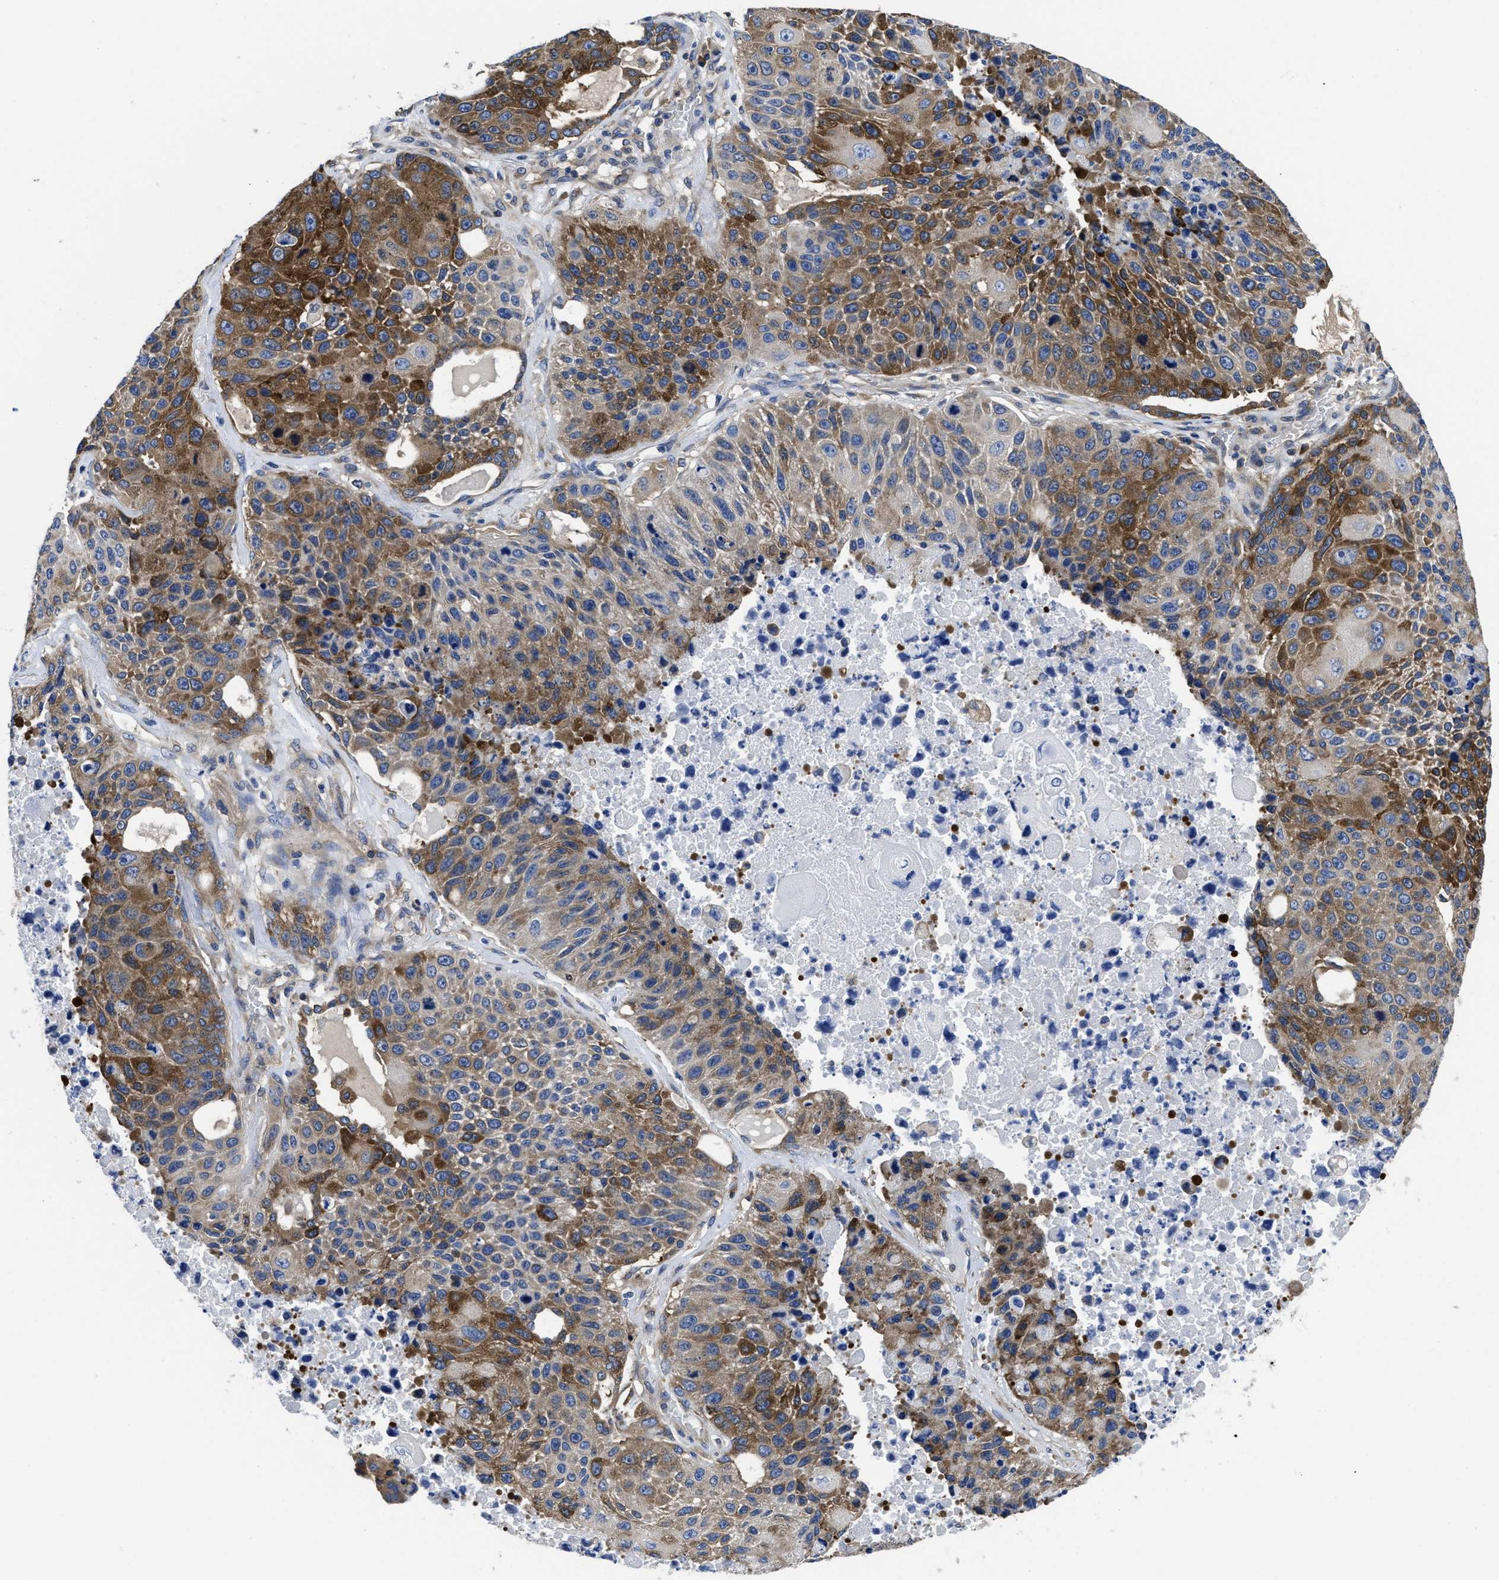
{"staining": {"intensity": "strong", "quantity": "25%-75%", "location": "cytoplasmic/membranous"}, "tissue": "lung cancer", "cell_type": "Tumor cells", "image_type": "cancer", "snomed": [{"axis": "morphology", "description": "Squamous cell carcinoma, NOS"}, {"axis": "topography", "description": "Lung"}], "caption": "The micrograph shows staining of lung cancer, revealing strong cytoplasmic/membranous protein expression (brown color) within tumor cells. (Stains: DAB in brown, nuclei in blue, Microscopy: brightfield microscopy at high magnification).", "gene": "YARS1", "patient": {"sex": "male", "age": 61}}